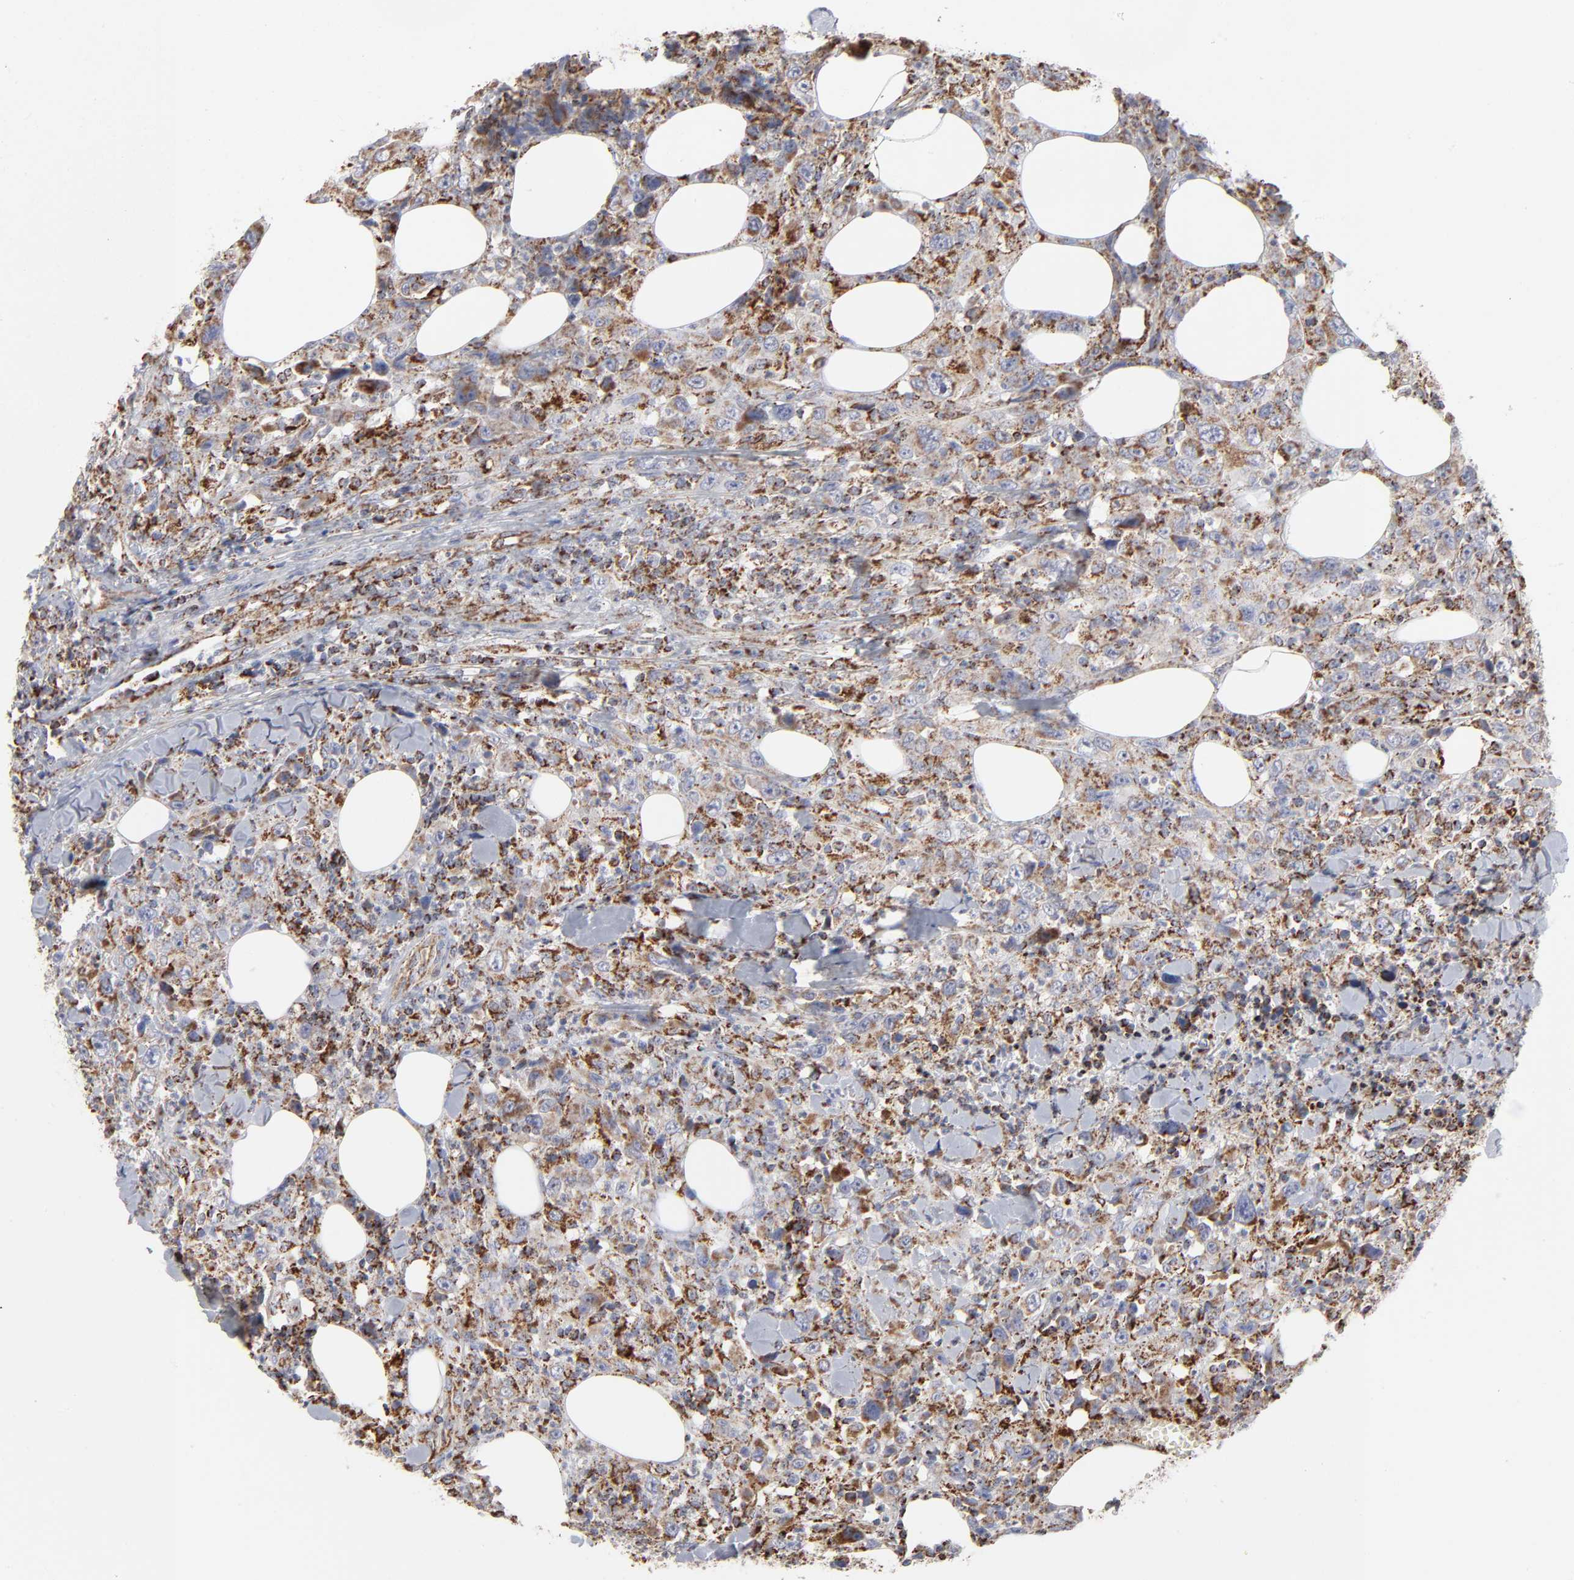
{"staining": {"intensity": "moderate", "quantity": ">75%", "location": "cytoplasmic/membranous"}, "tissue": "thyroid cancer", "cell_type": "Tumor cells", "image_type": "cancer", "snomed": [{"axis": "morphology", "description": "Carcinoma, NOS"}, {"axis": "topography", "description": "Thyroid gland"}], "caption": "High-magnification brightfield microscopy of thyroid cancer (carcinoma) stained with DAB (3,3'-diaminobenzidine) (brown) and counterstained with hematoxylin (blue). tumor cells exhibit moderate cytoplasmic/membranous staining is seen in approximately>75% of cells. The protein is stained brown, and the nuclei are stained in blue (DAB (3,3'-diaminobenzidine) IHC with brightfield microscopy, high magnification).", "gene": "ASB3", "patient": {"sex": "female", "age": 77}}